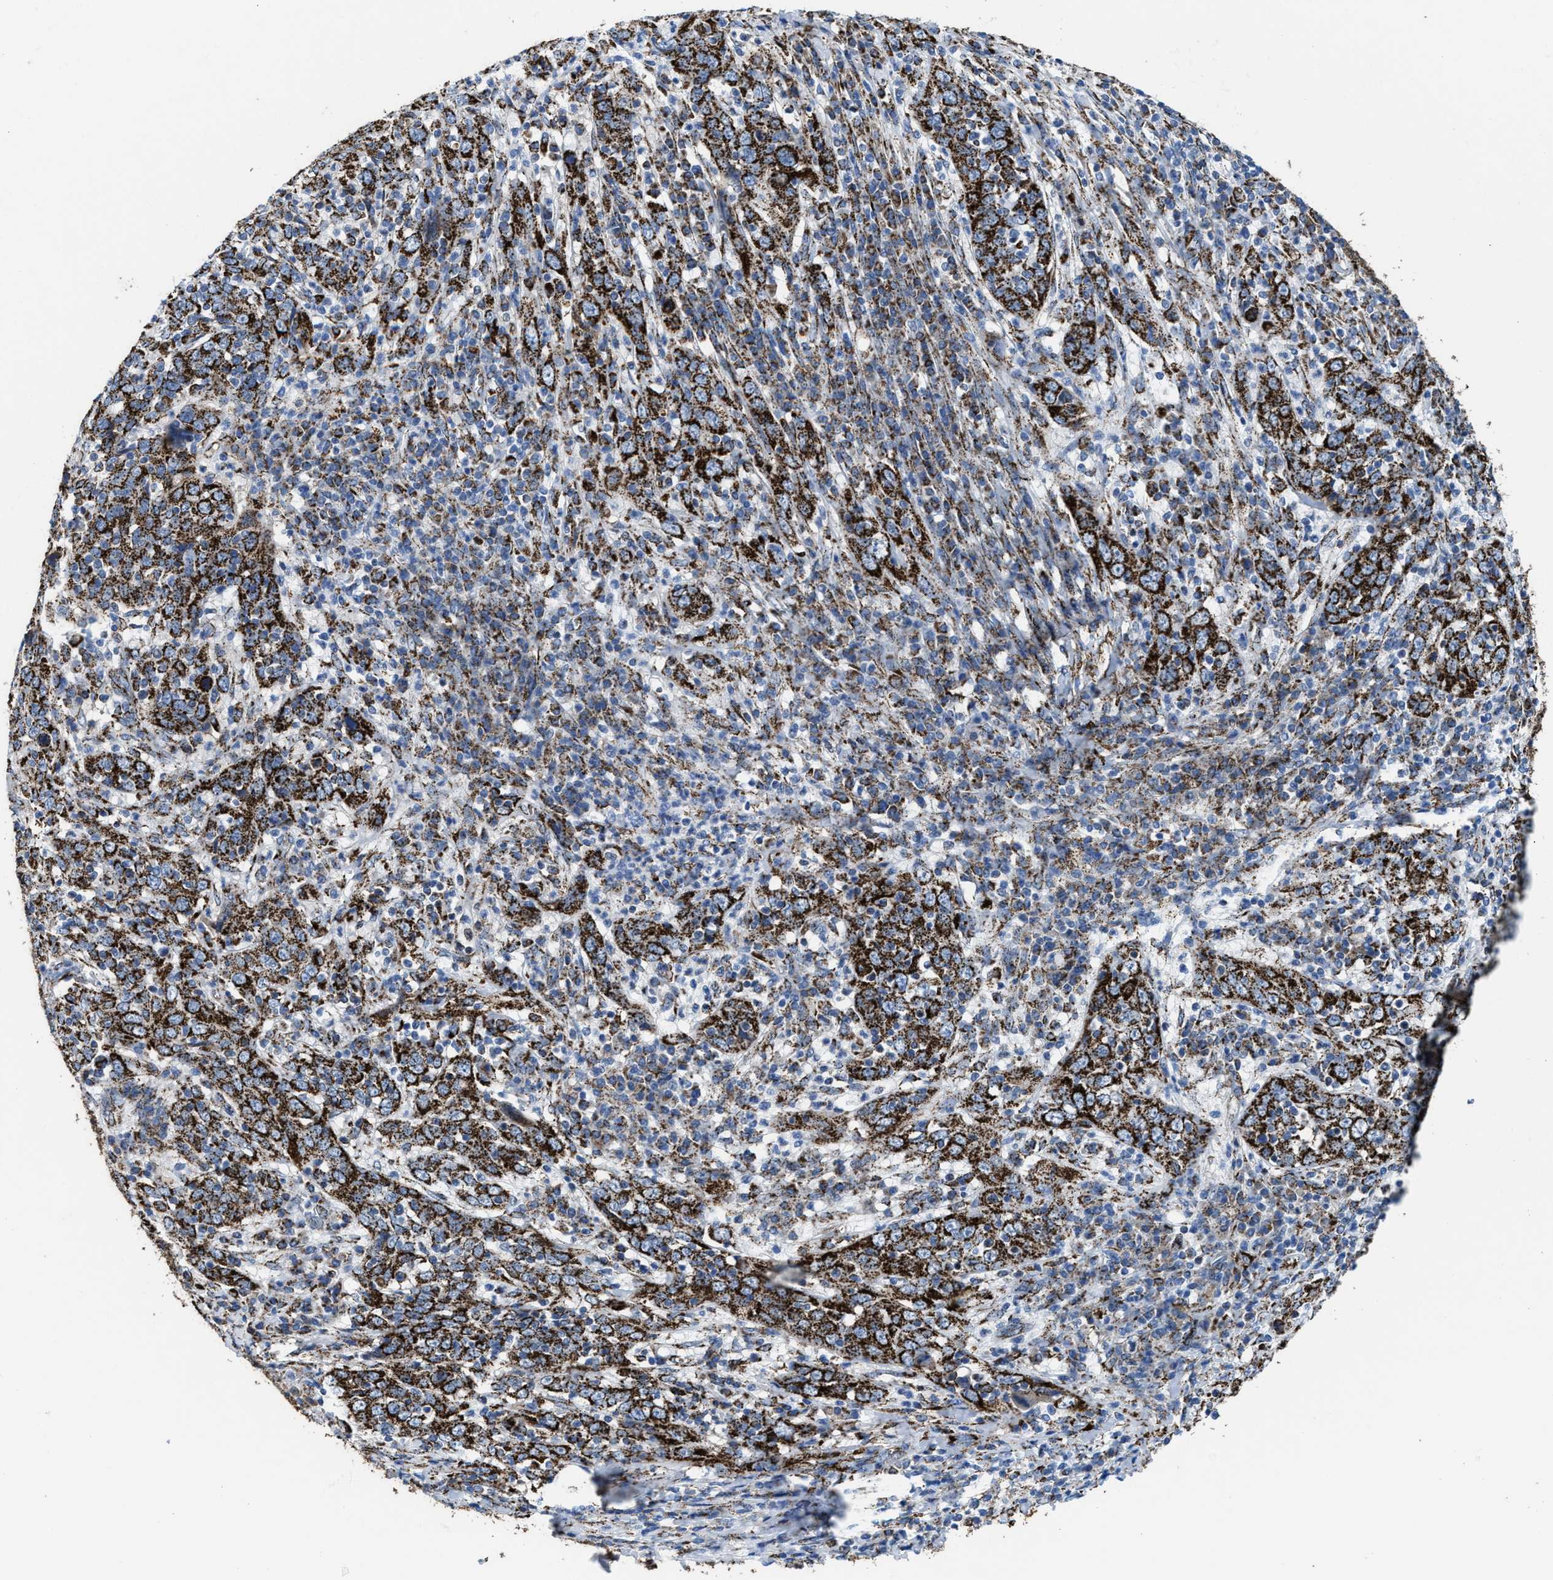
{"staining": {"intensity": "strong", "quantity": ">75%", "location": "cytoplasmic/membranous"}, "tissue": "cervical cancer", "cell_type": "Tumor cells", "image_type": "cancer", "snomed": [{"axis": "morphology", "description": "Squamous cell carcinoma, NOS"}, {"axis": "topography", "description": "Cervix"}], "caption": "Cervical cancer (squamous cell carcinoma) was stained to show a protein in brown. There is high levels of strong cytoplasmic/membranous positivity in approximately >75% of tumor cells.", "gene": "ALDH1B1", "patient": {"sex": "female", "age": 46}}